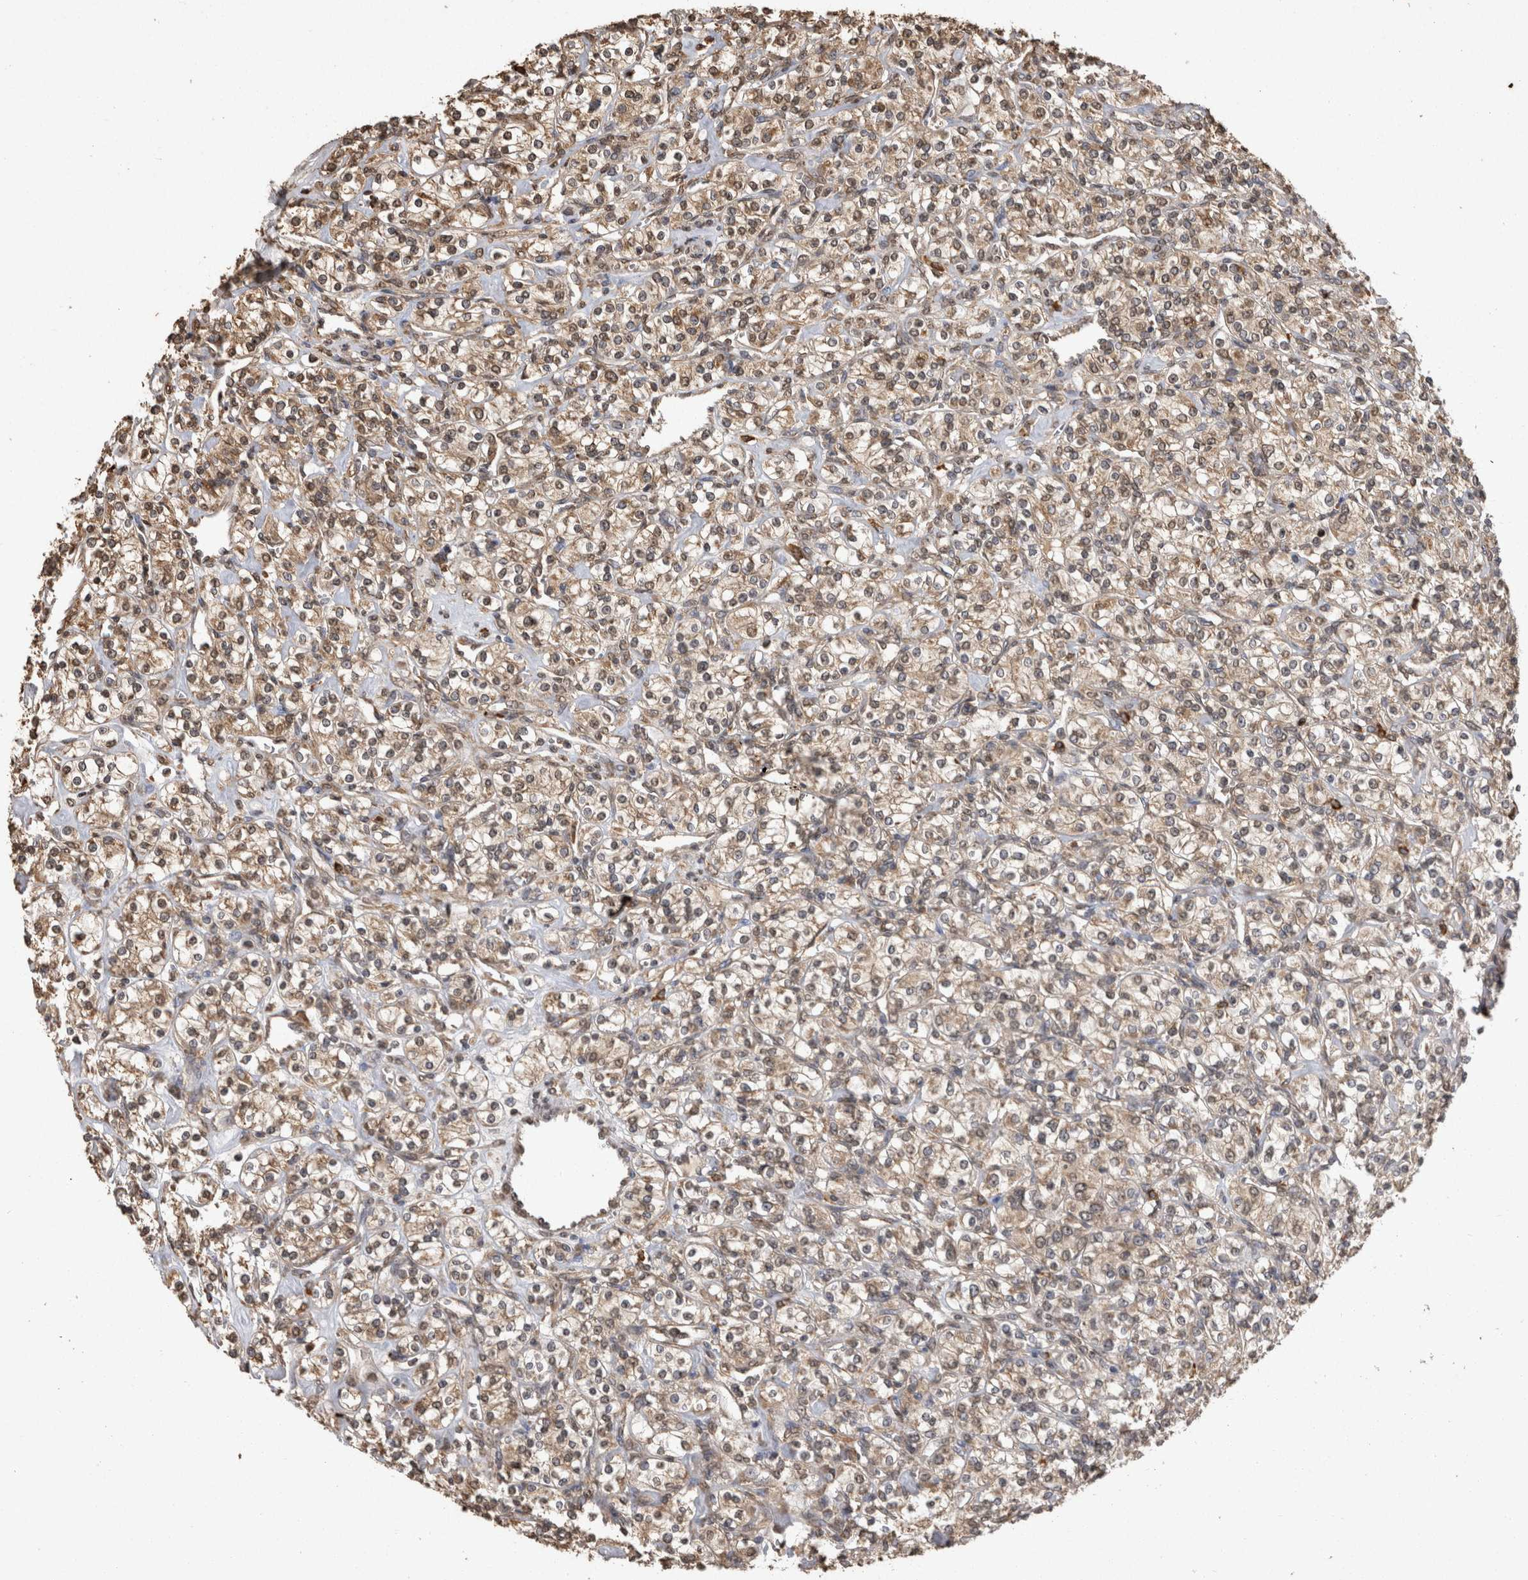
{"staining": {"intensity": "moderate", "quantity": ">75%", "location": "cytoplasmic/membranous"}, "tissue": "renal cancer", "cell_type": "Tumor cells", "image_type": "cancer", "snomed": [{"axis": "morphology", "description": "Adenocarcinoma, NOS"}, {"axis": "topography", "description": "Kidney"}], "caption": "Immunohistochemistry (DAB) staining of renal cancer reveals moderate cytoplasmic/membranous protein expression in approximately >75% of tumor cells. (IHC, brightfield microscopy, high magnification).", "gene": "SOCS5", "patient": {"sex": "male", "age": 77}}